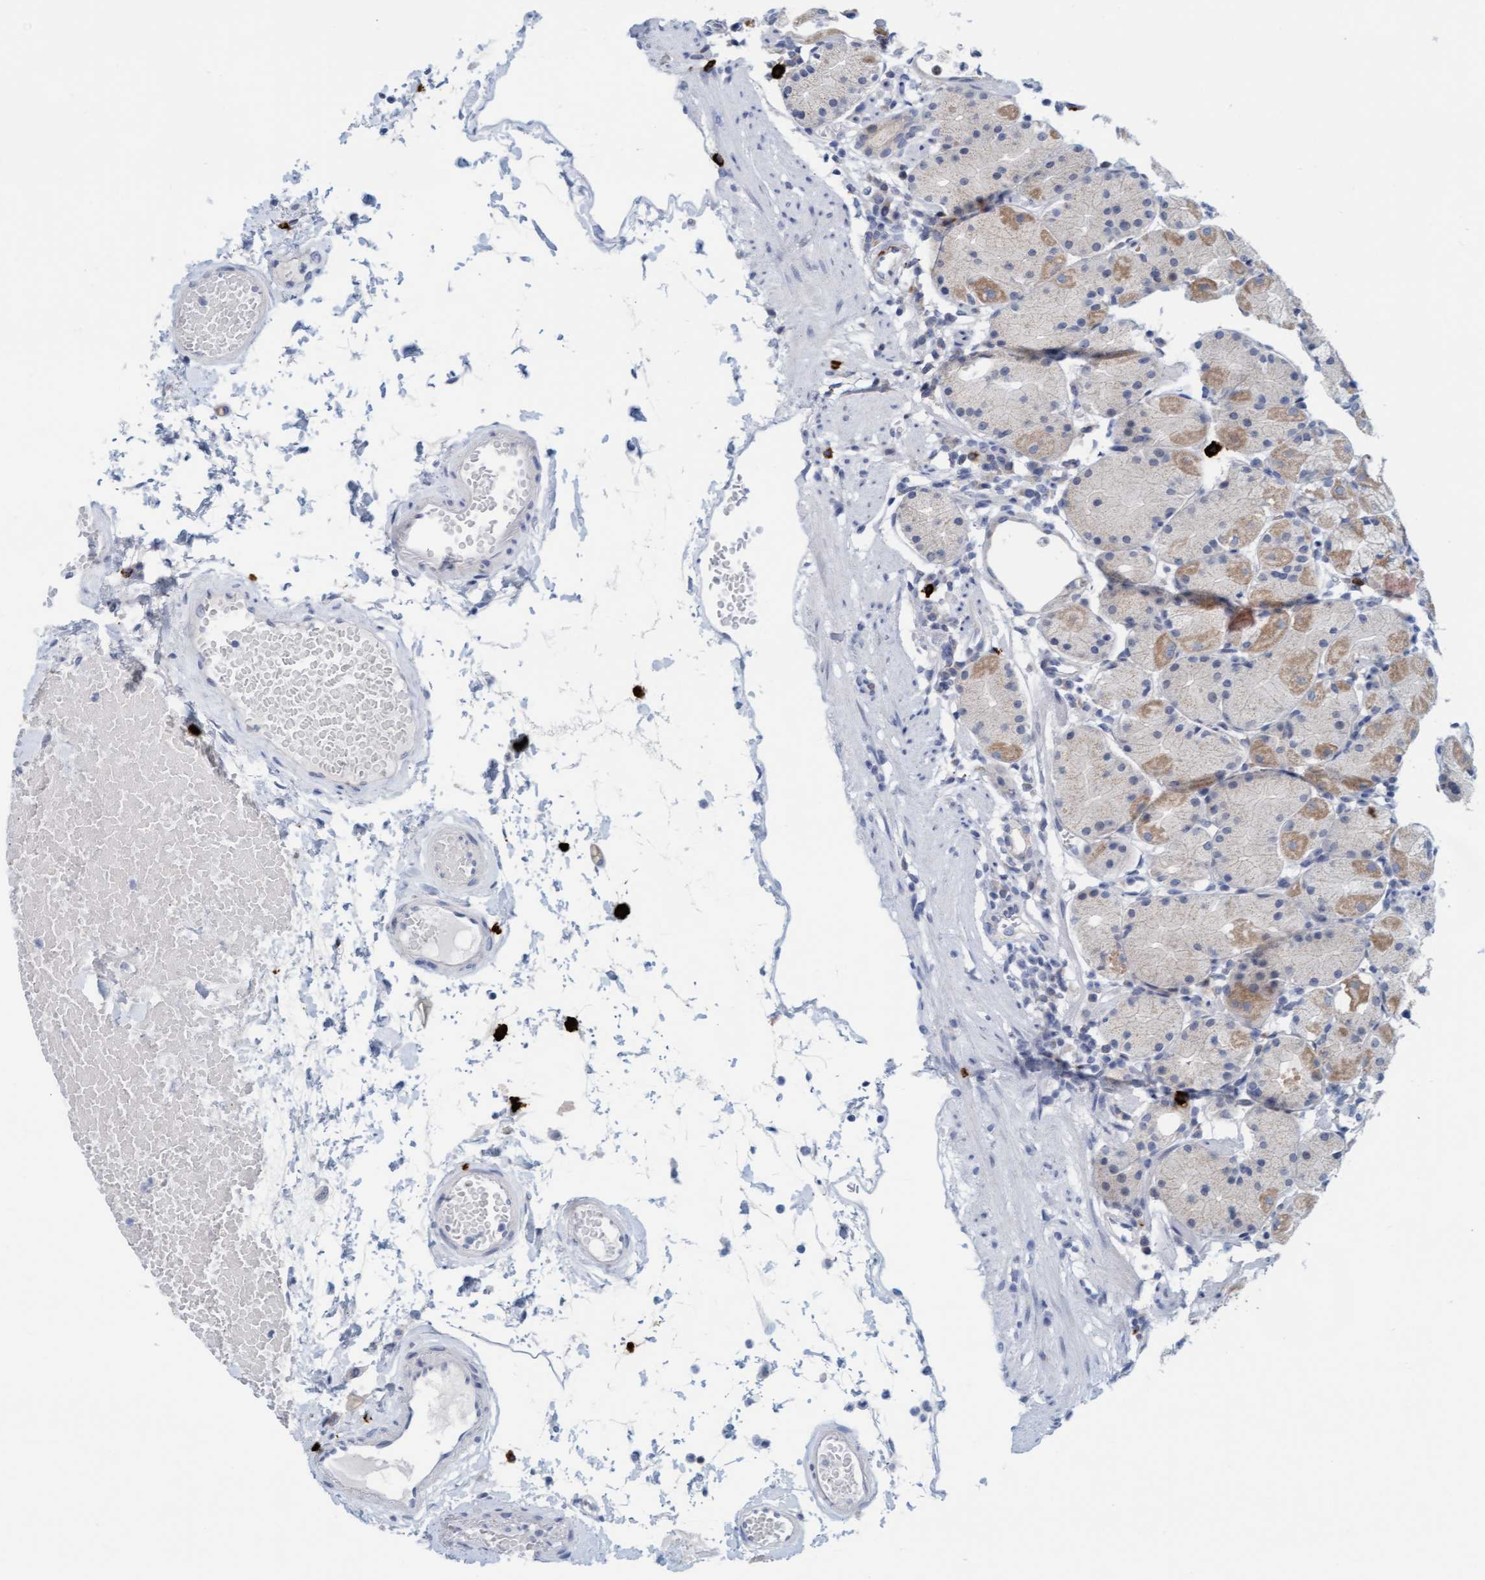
{"staining": {"intensity": "weak", "quantity": "25%-75%", "location": "cytoplasmic/membranous"}, "tissue": "stomach", "cell_type": "Glandular cells", "image_type": "normal", "snomed": [{"axis": "morphology", "description": "Normal tissue, NOS"}, {"axis": "topography", "description": "Stomach"}, {"axis": "topography", "description": "Stomach, lower"}], "caption": "A photomicrograph showing weak cytoplasmic/membranous staining in approximately 25%-75% of glandular cells in unremarkable stomach, as visualized by brown immunohistochemical staining.", "gene": "CPA3", "patient": {"sex": "female", "age": 75}}